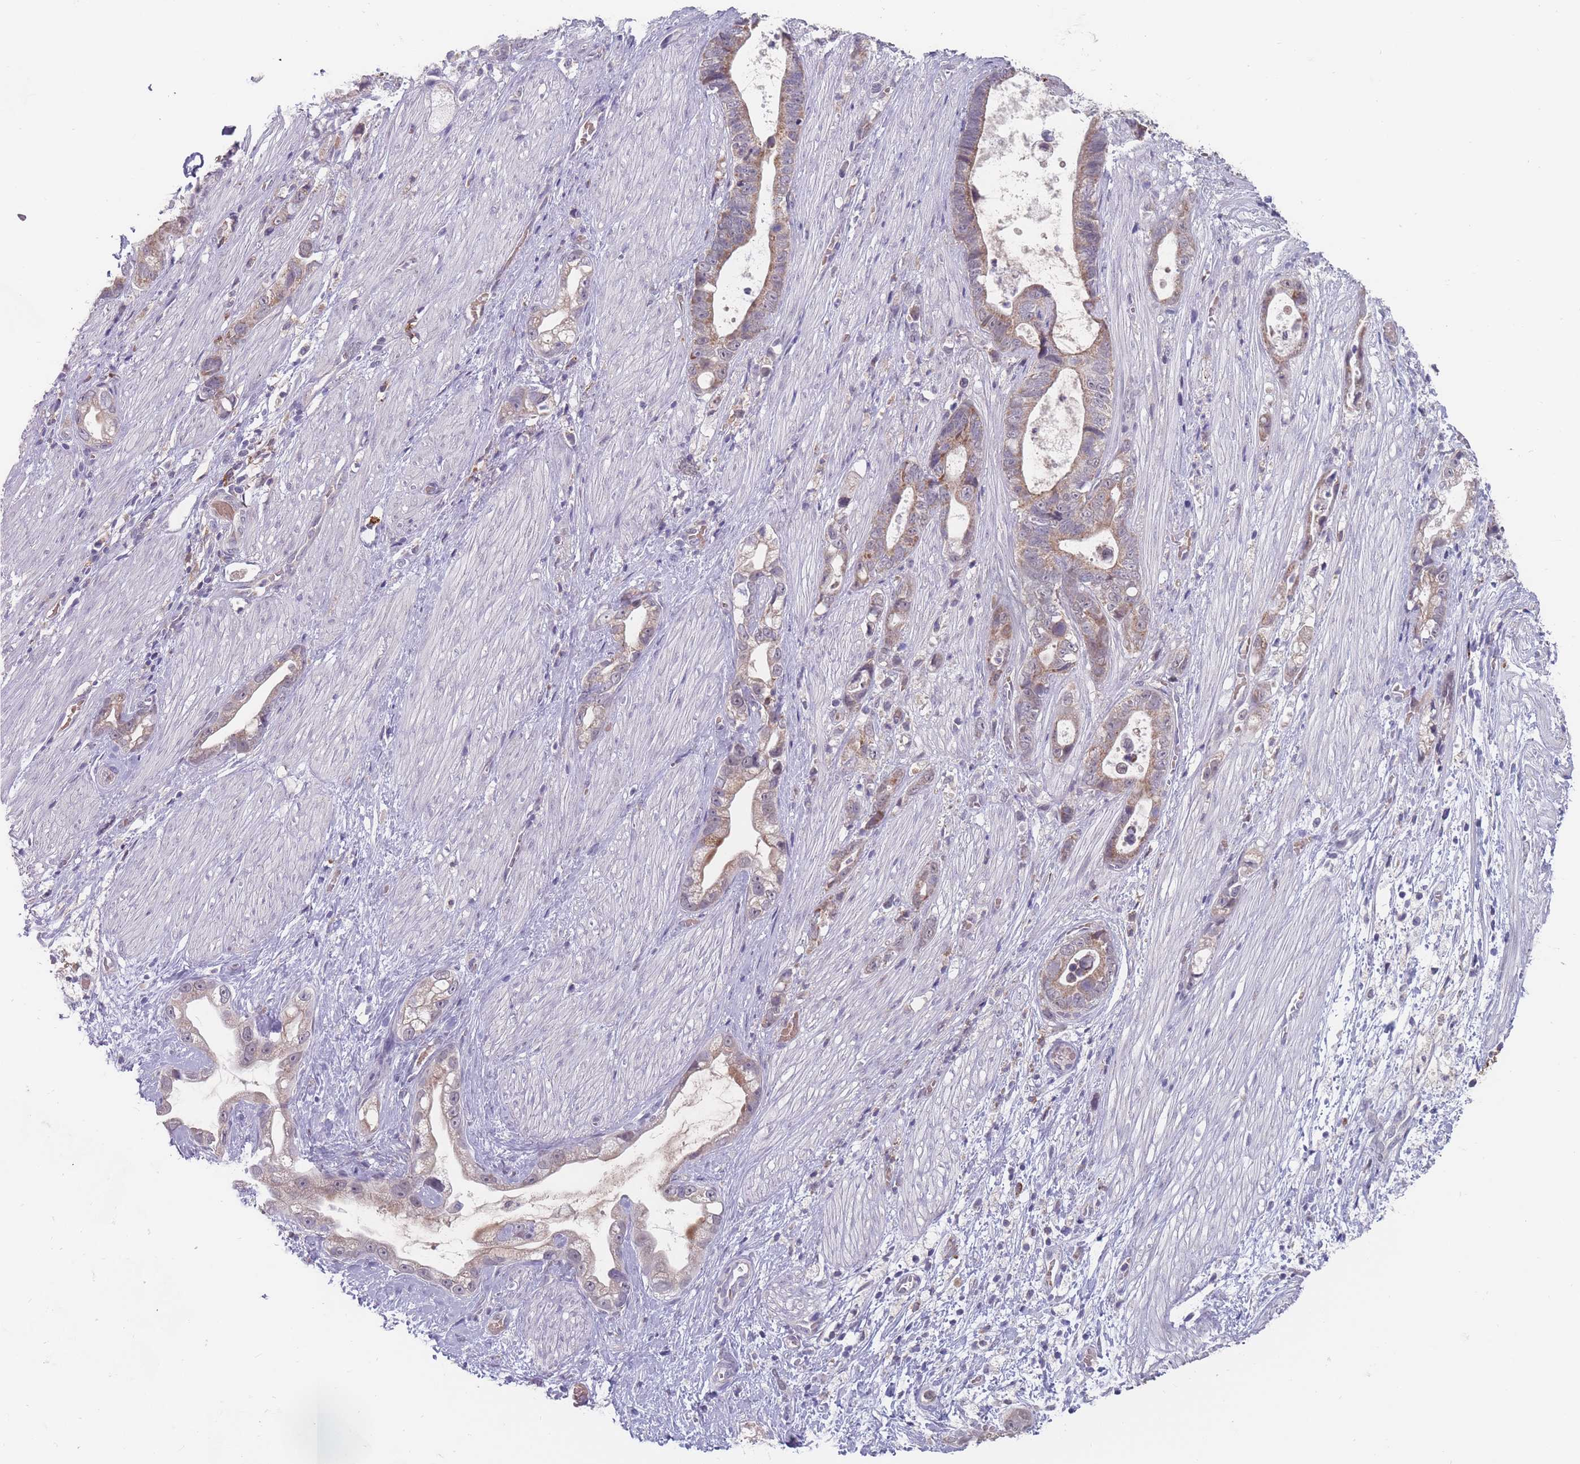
{"staining": {"intensity": "moderate", "quantity": ">75%", "location": "cytoplasmic/membranous"}, "tissue": "stomach cancer", "cell_type": "Tumor cells", "image_type": "cancer", "snomed": [{"axis": "morphology", "description": "Adenocarcinoma, NOS"}, {"axis": "topography", "description": "Stomach"}], "caption": "Stomach cancer tissue displays moderate cytoplasmic/membranous staining in approximately >75% of tumor cells, visualized by immunohistochemistry.", "gene": "PEX7", "patient": {"sex": "male", "age": 55}}